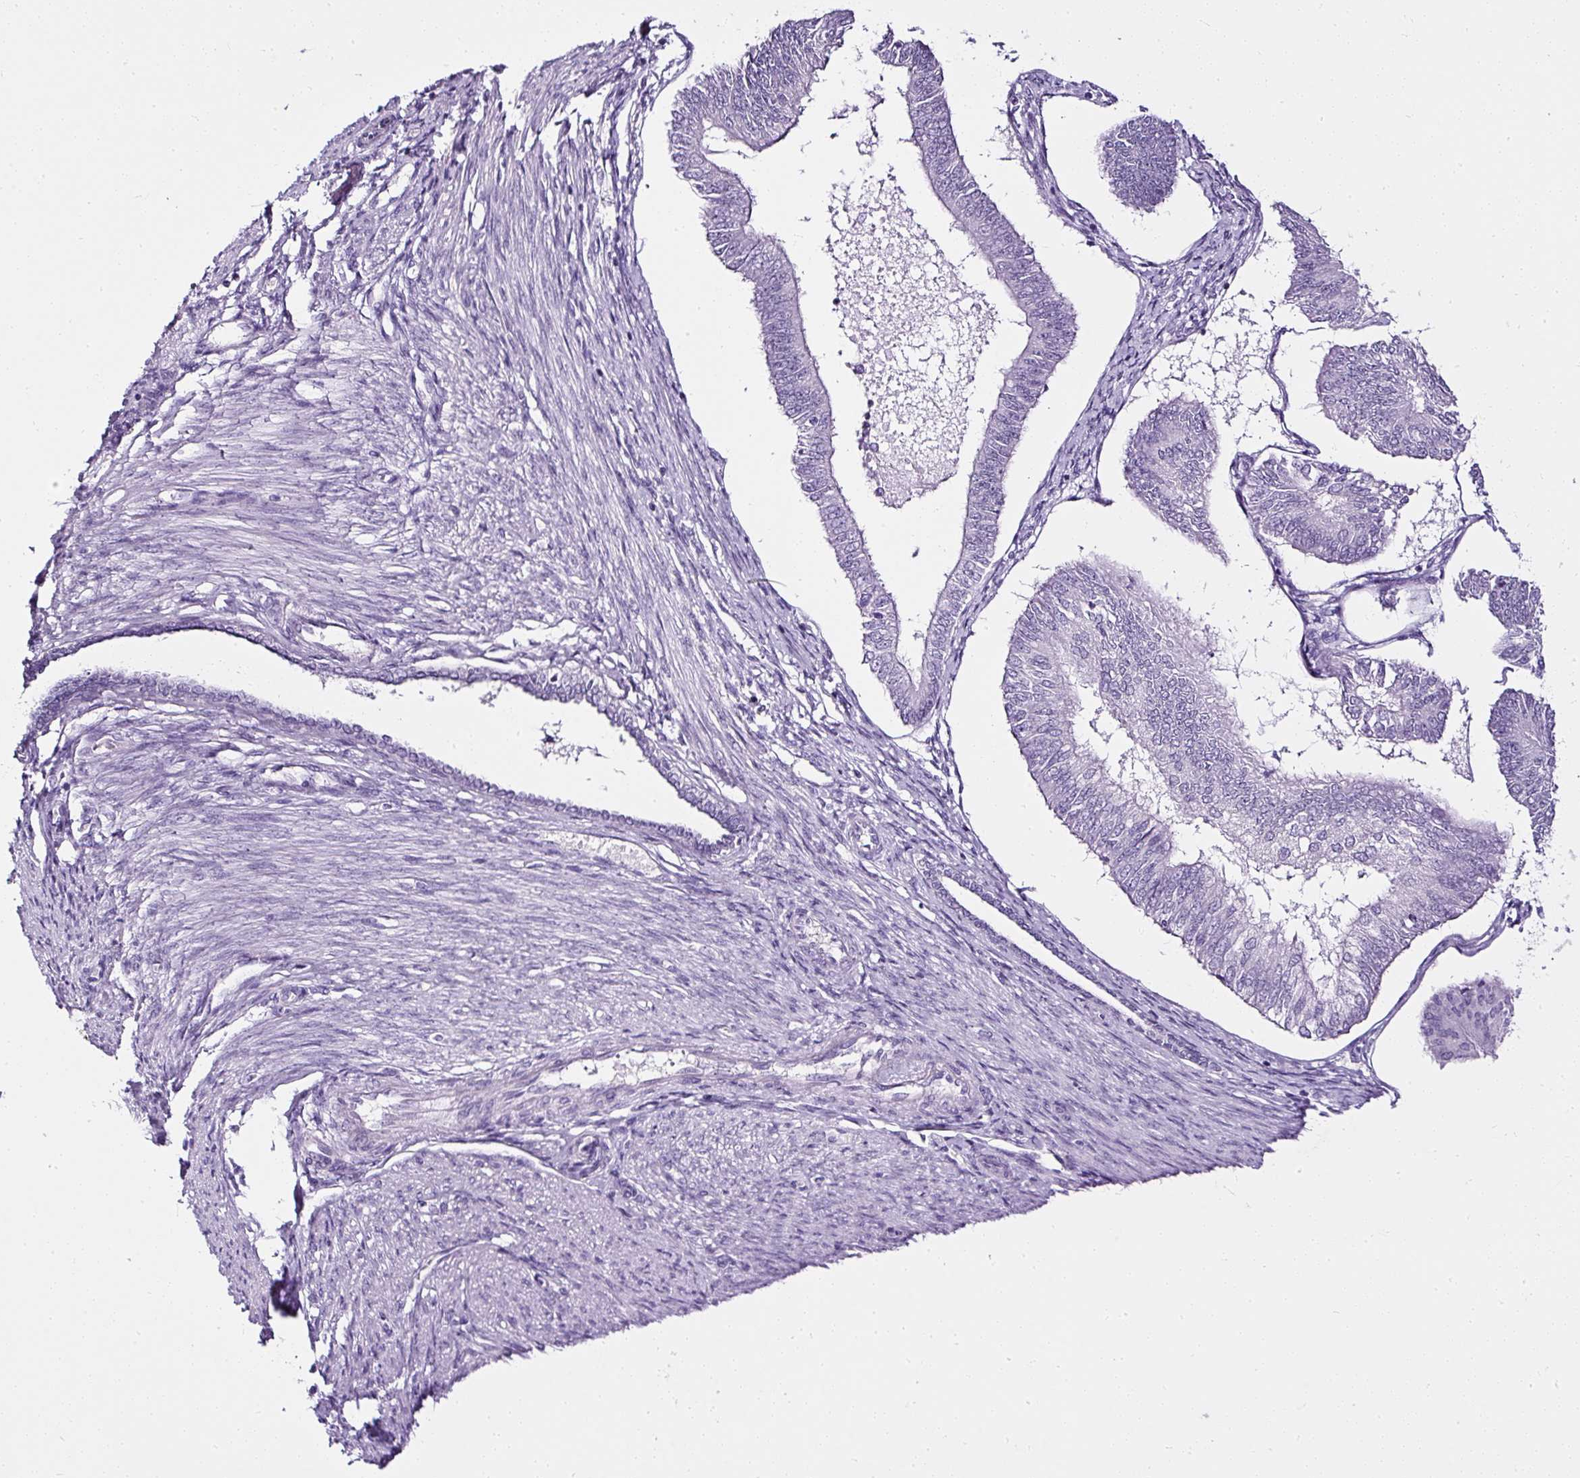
{"staining": {"intensity": "negative", "quantity": "none", "location": "none"}, "tissue": "endometrial cancer", "cell_type": "Tumor cells", "image_type": "cancer", "snomed": [{"axis": "morphology", "description": "Adenocarcinoma, NOS"}, {"axis": "topography", "description": "Endometrium"}], "caption": "This is an immunohistochemistry image of endometrial cancer. There is no expression in tumor cells.", "gene": "ATP2A1", "patient": {"sex": "female", "age": 58}}